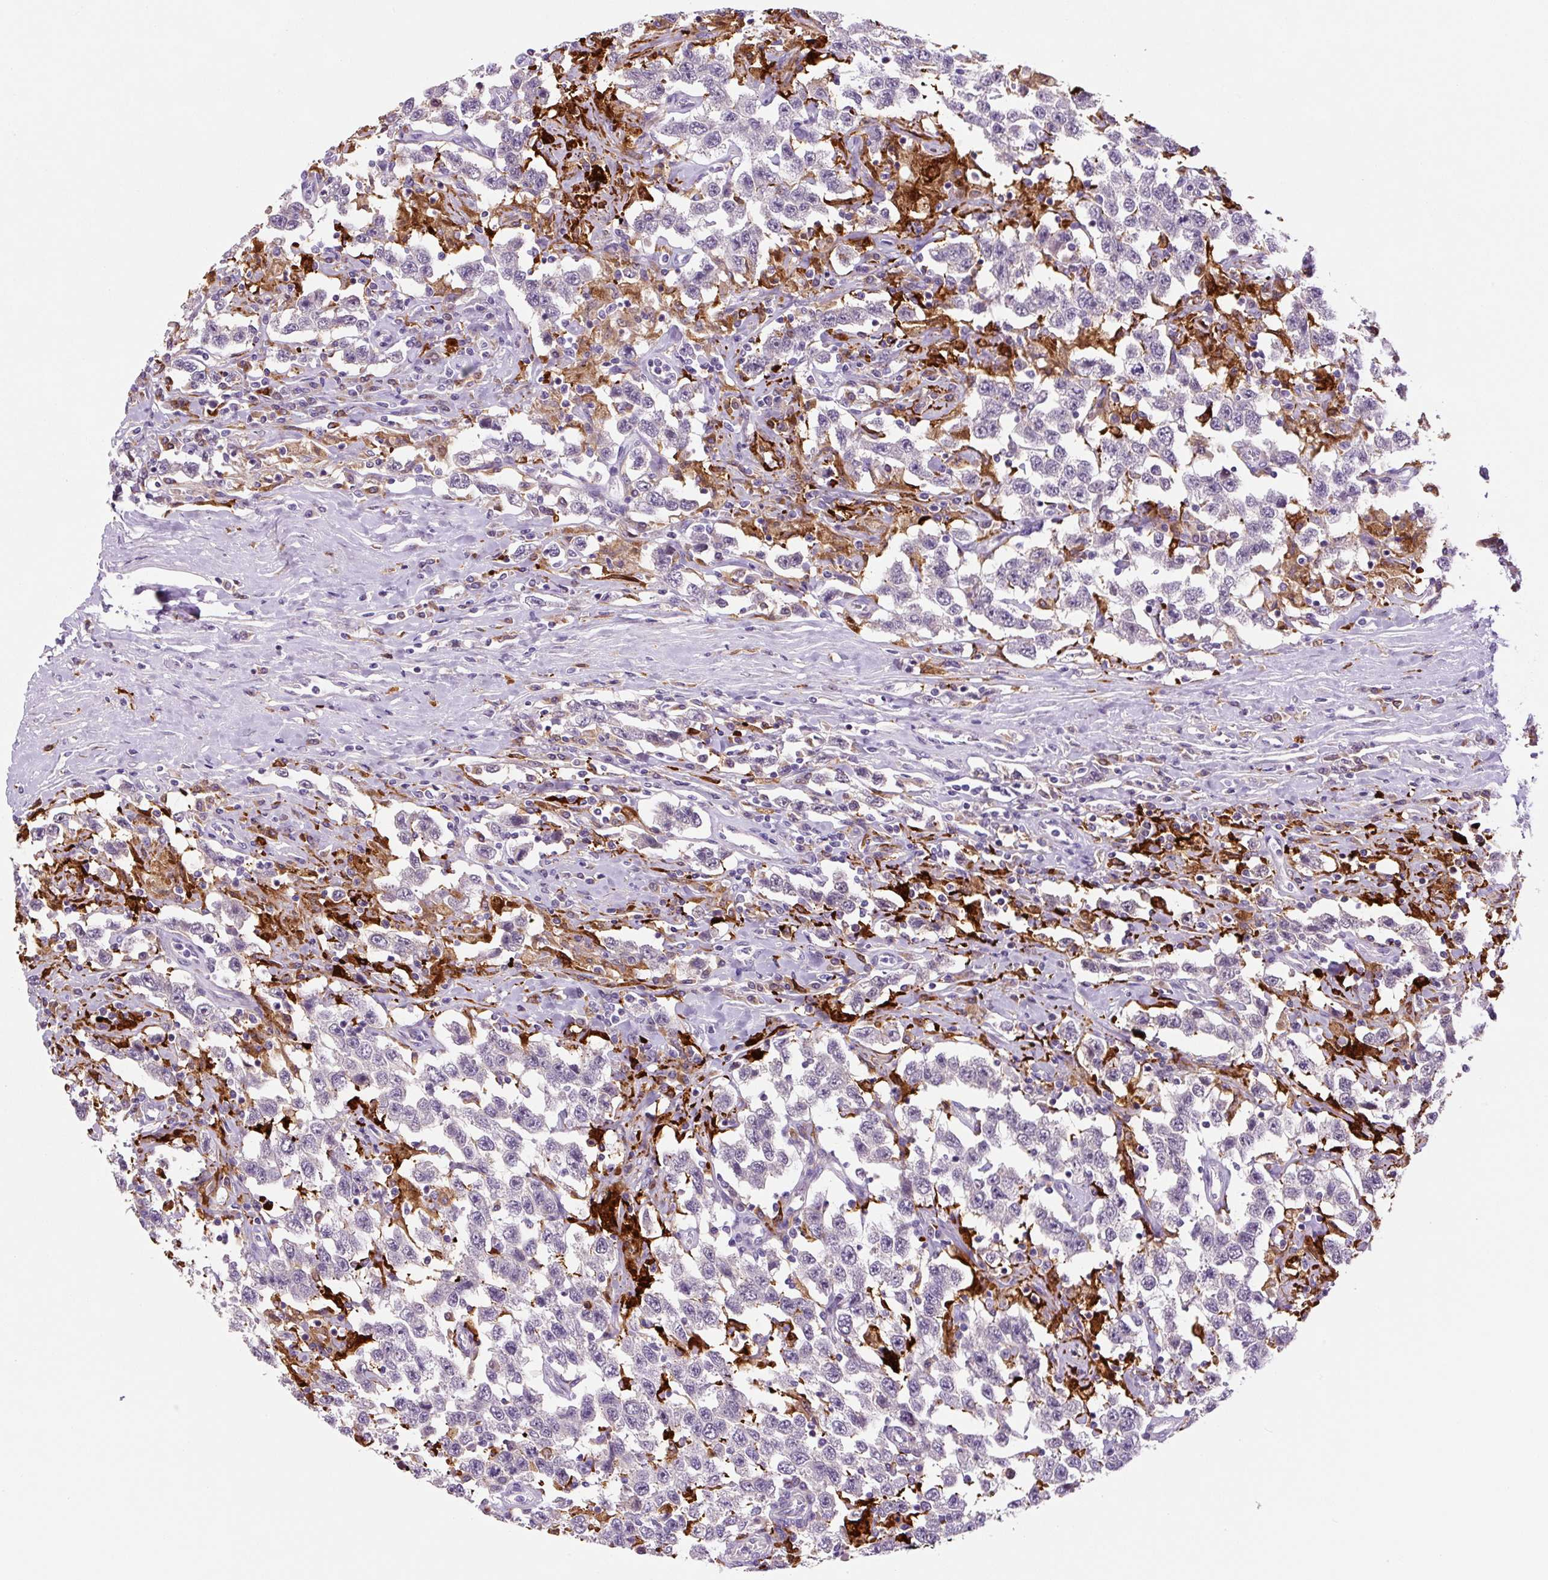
{"staining": {"intensity": "negative", "quantity": "none", "location": "none"}, "tissue": "testis cancer", "cell_type": "Tumor cells", "image_type": "cancer", "snomed": [{"axis": "morphology", "description": "Seminoma, NOS"}, {"axis": "topography", "description": "Testis"}], "caption": "The immunohistochemistry (IHC) photomicrograph has no significant expression in tumor cells of testis cancer tissue.", "gene": "FUT10", "patient": {"sex": "male", "age": 41}}